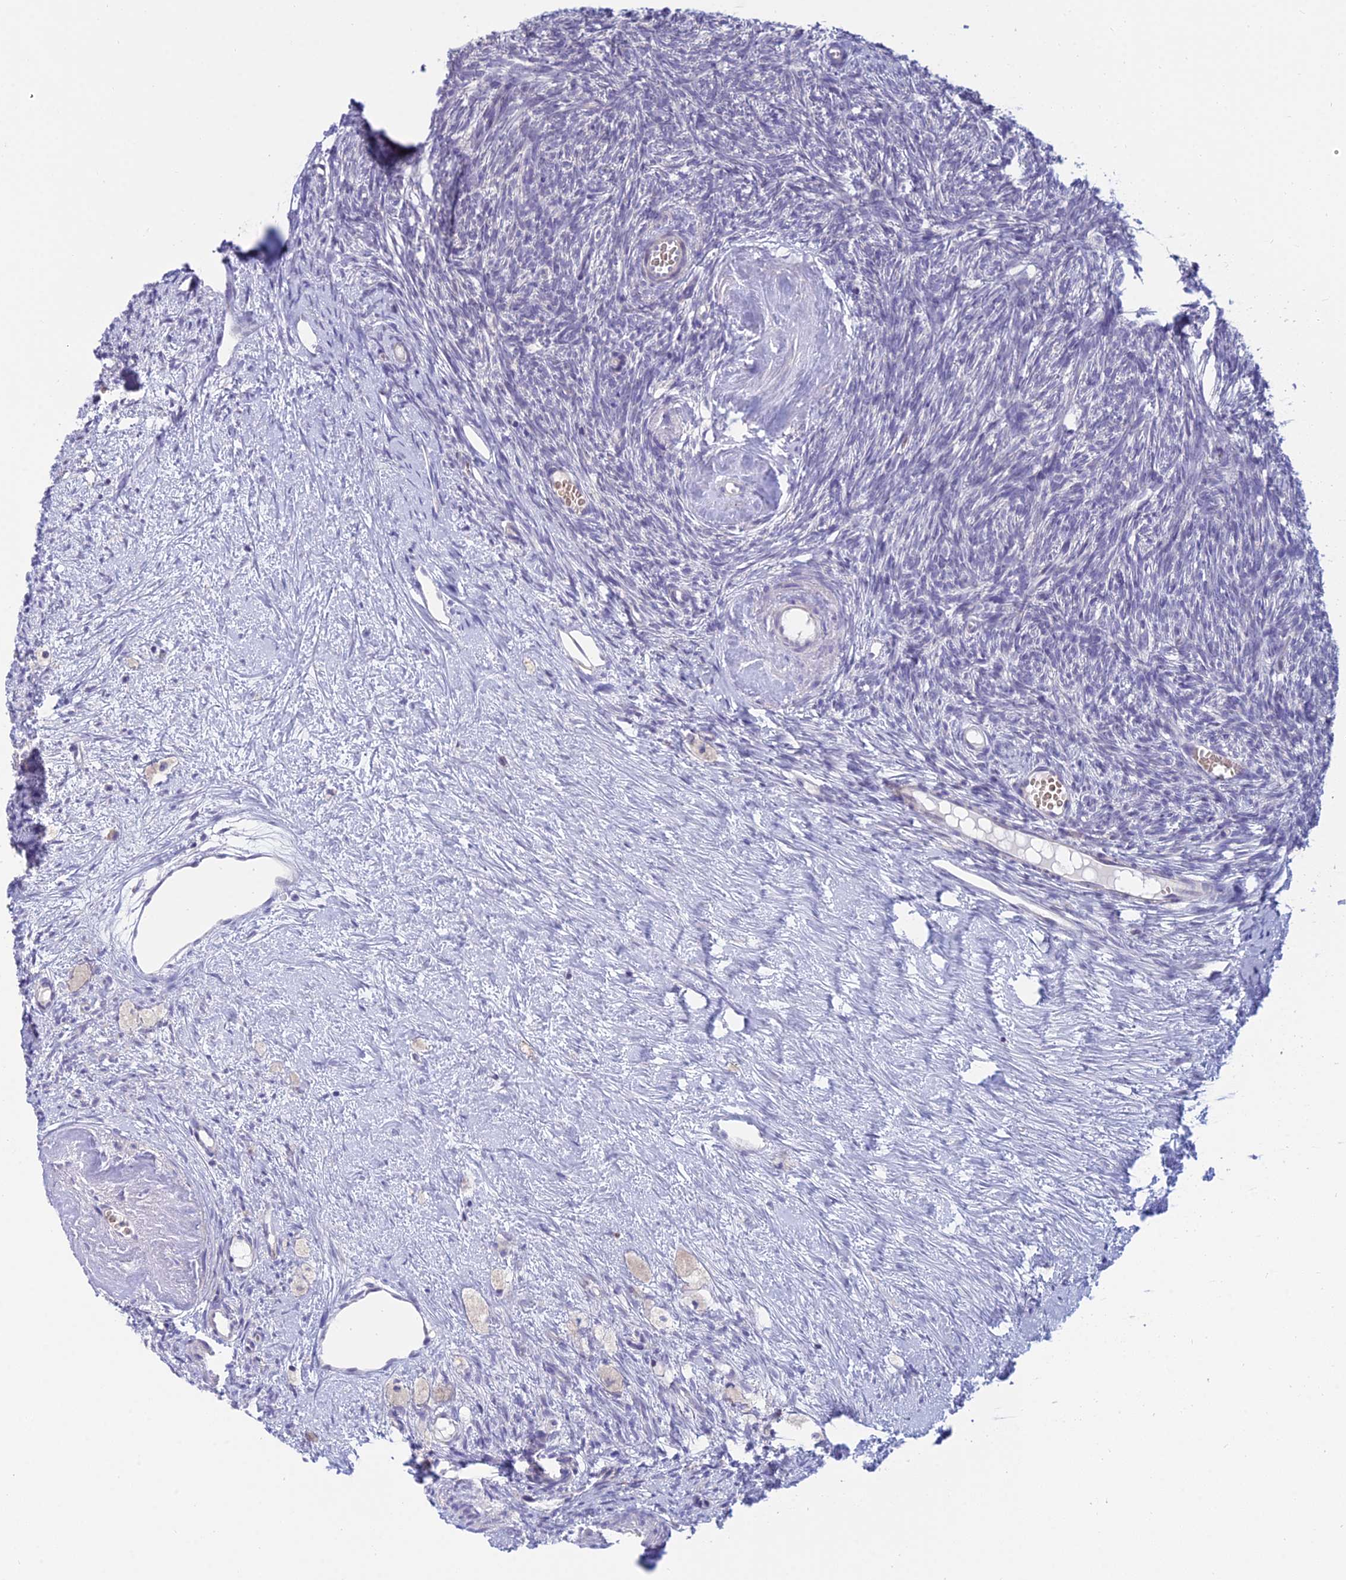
{"staining": {"intensity": "negative", "quantity": "none", "location": "none"}, "tissue": "ovary", "cell_type": "Ovarian stroma cells", "image_type": "normal", "snomed": [{"axis": "morphology", "description": "Normal tissue, NOS"}, {"axis": "topography", "description": "Ovary"}], "caption": "Immunohistochemistry (IHC) of normal human ovary demonstrates no expression in ovarian stroma cells.", "gene": "CFAP206", "patient": {"sex": "female", "age": 51}}